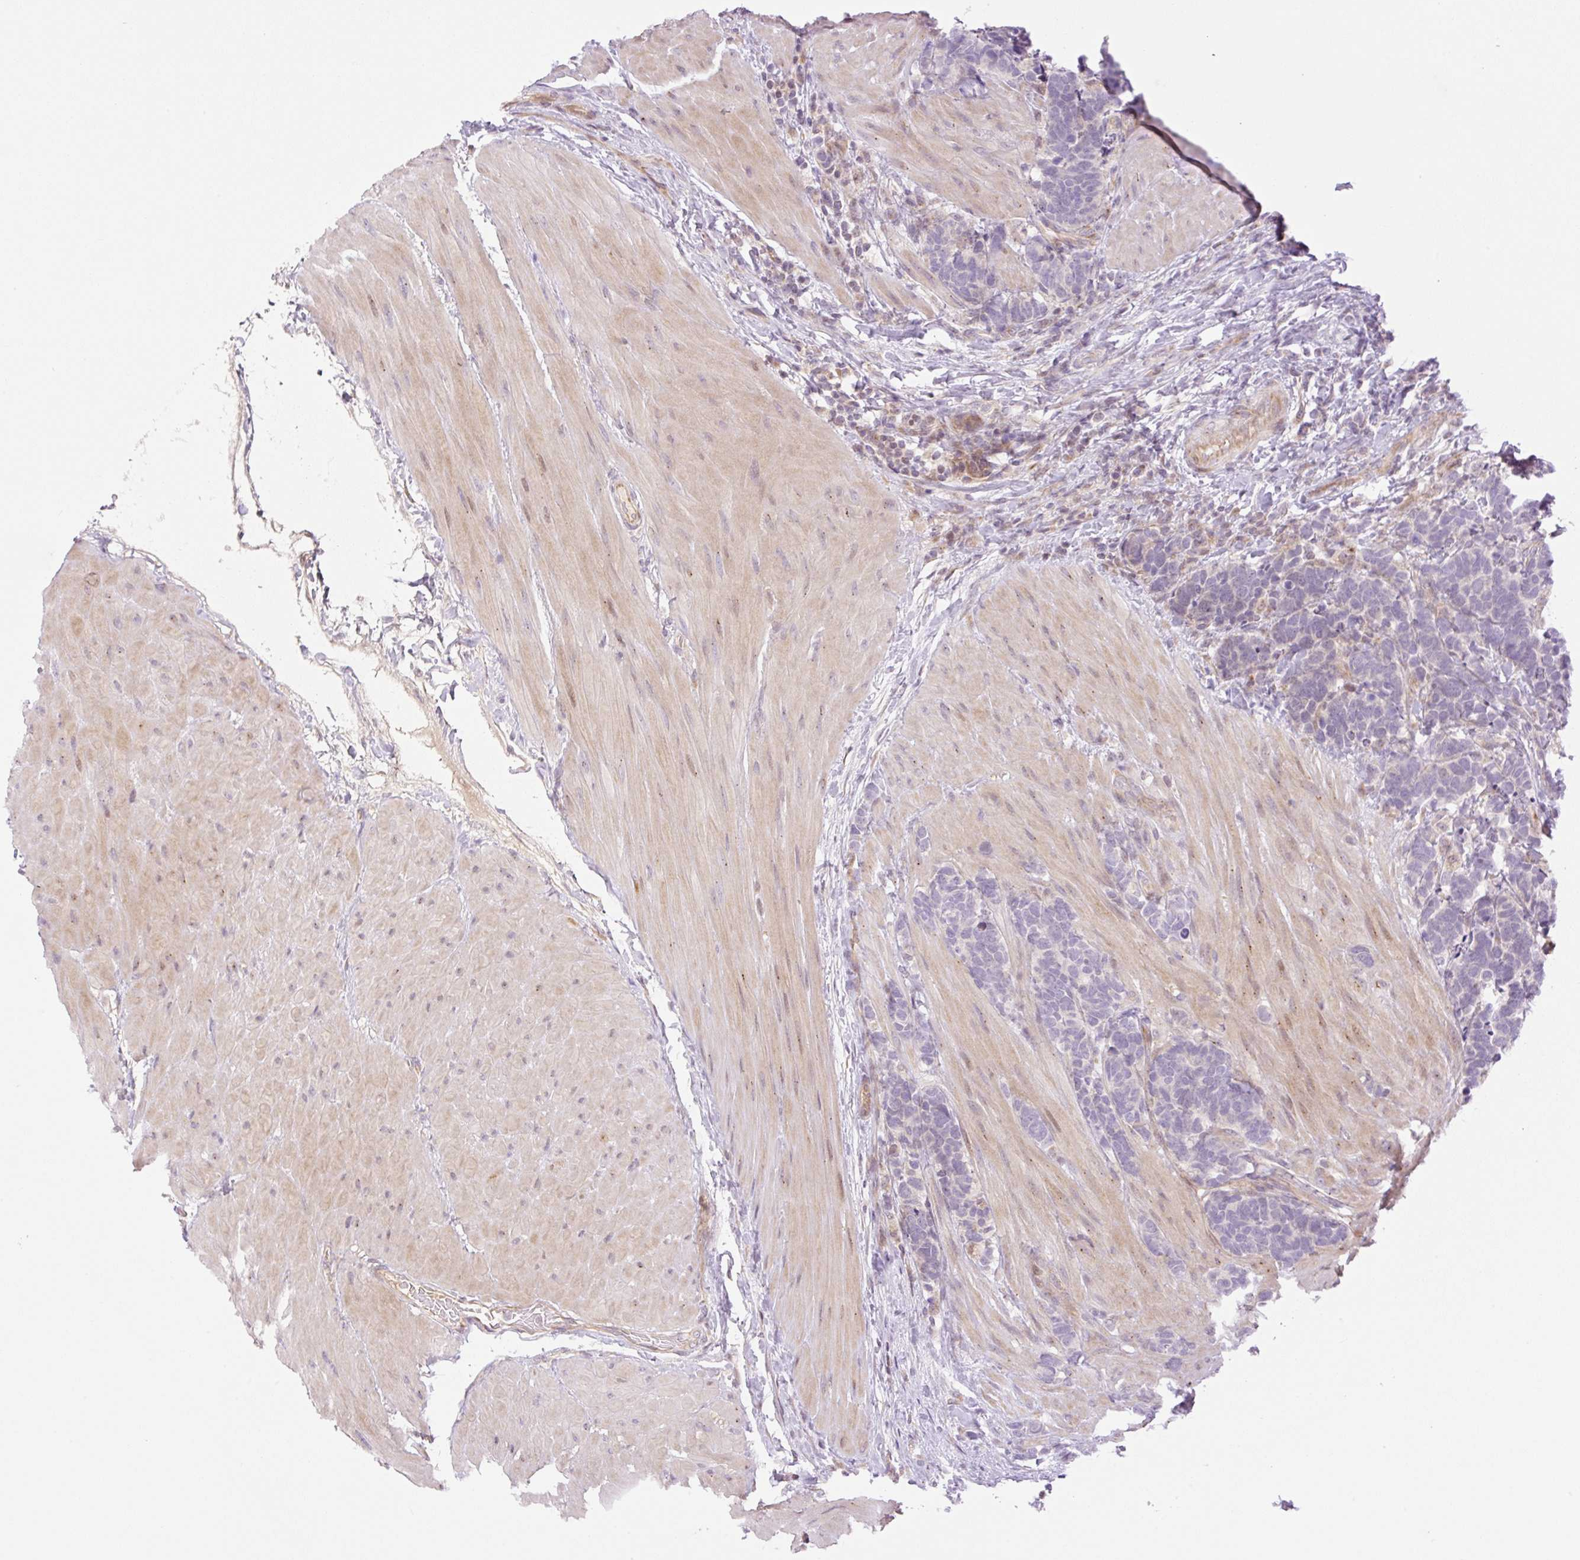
{"staining": {"intensity": "negative", "quantity": "none", "location": "none"}, "tissue": "carcinoid", "cell_type": "Tumor cells", "image_type": "cancer", "snomed": [{"axis": "morphology", "description": "Carcinoma, NOS"}, {"axis": "morphology", "description": "Carcinoid, malignant, NOS"}, {"axis": "topography", "description": "Urinary bladder"}], "caption": "A high-resolution histopathology image shows immunohistochemistry (IHC) staining of malignant carcinoid, which demonstrates no significant expression in tumor cells. (IHC, brightfield microscopy, high magnification).", "gene": "ZNF394", "patient": {"sex": "male", "age": 57}}